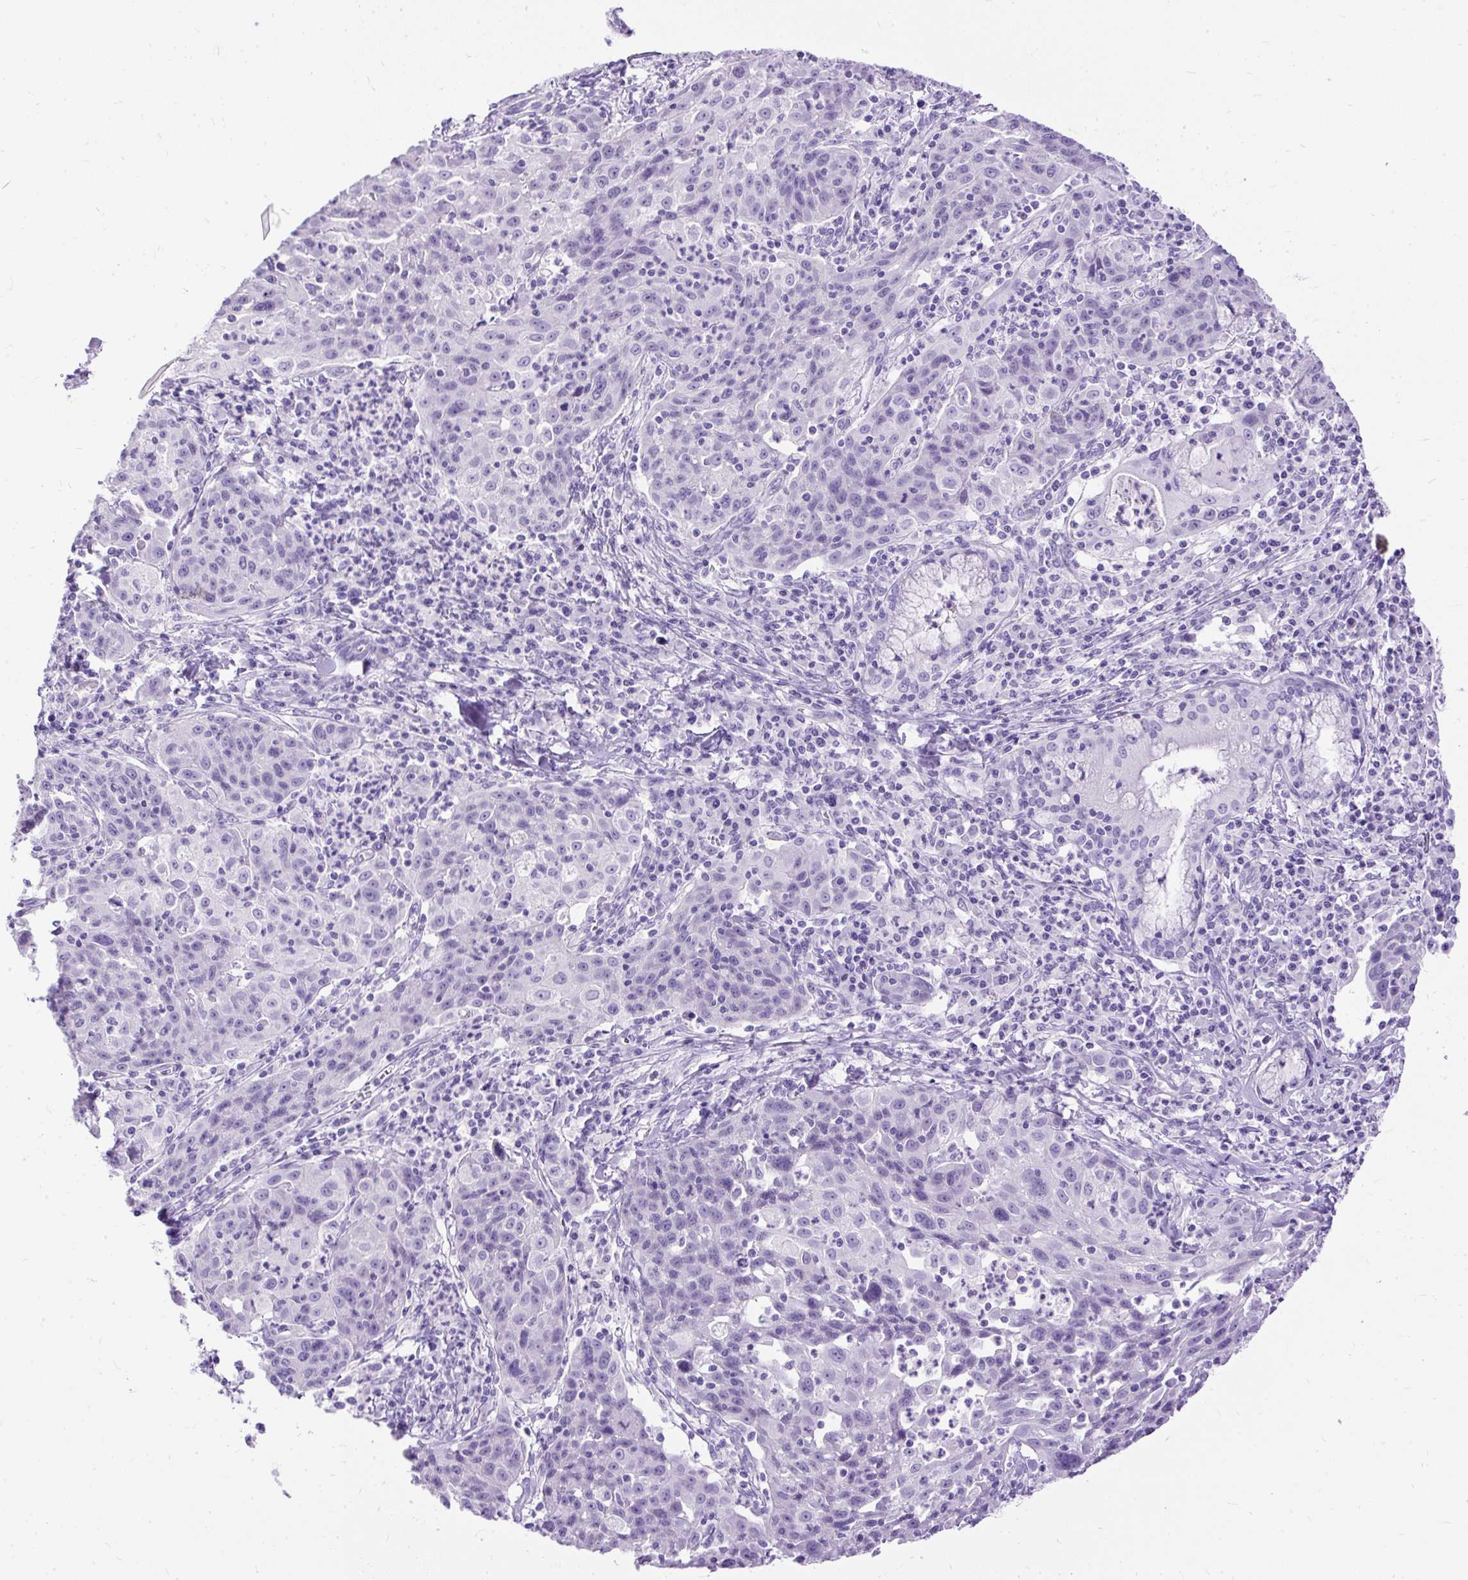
{"staining": {"intensity": "negative", "quantity": "none", "location": "none"}, "tissue": "lung cancer", "cell_type": "Tumor cells", "image_type": "cancer", "snomed": [{"axis": "morphology", "description": "Squamous cell carcinoma, NOS"}, {"axis": "morphology", "description": "Squamous cell carcinoma, metastatic, NOS"}, {"axis": "topography", "description": "Bronchus"}, {"axis": "topography", "description": "Lung"}], "caption": "A high-resolution image shows immunohistochemistry staining of lung cancer, which exhibits no significant staining in tumor cells.", "gene": "HEY1", "patient": {"sex": "male", "age": 62}}